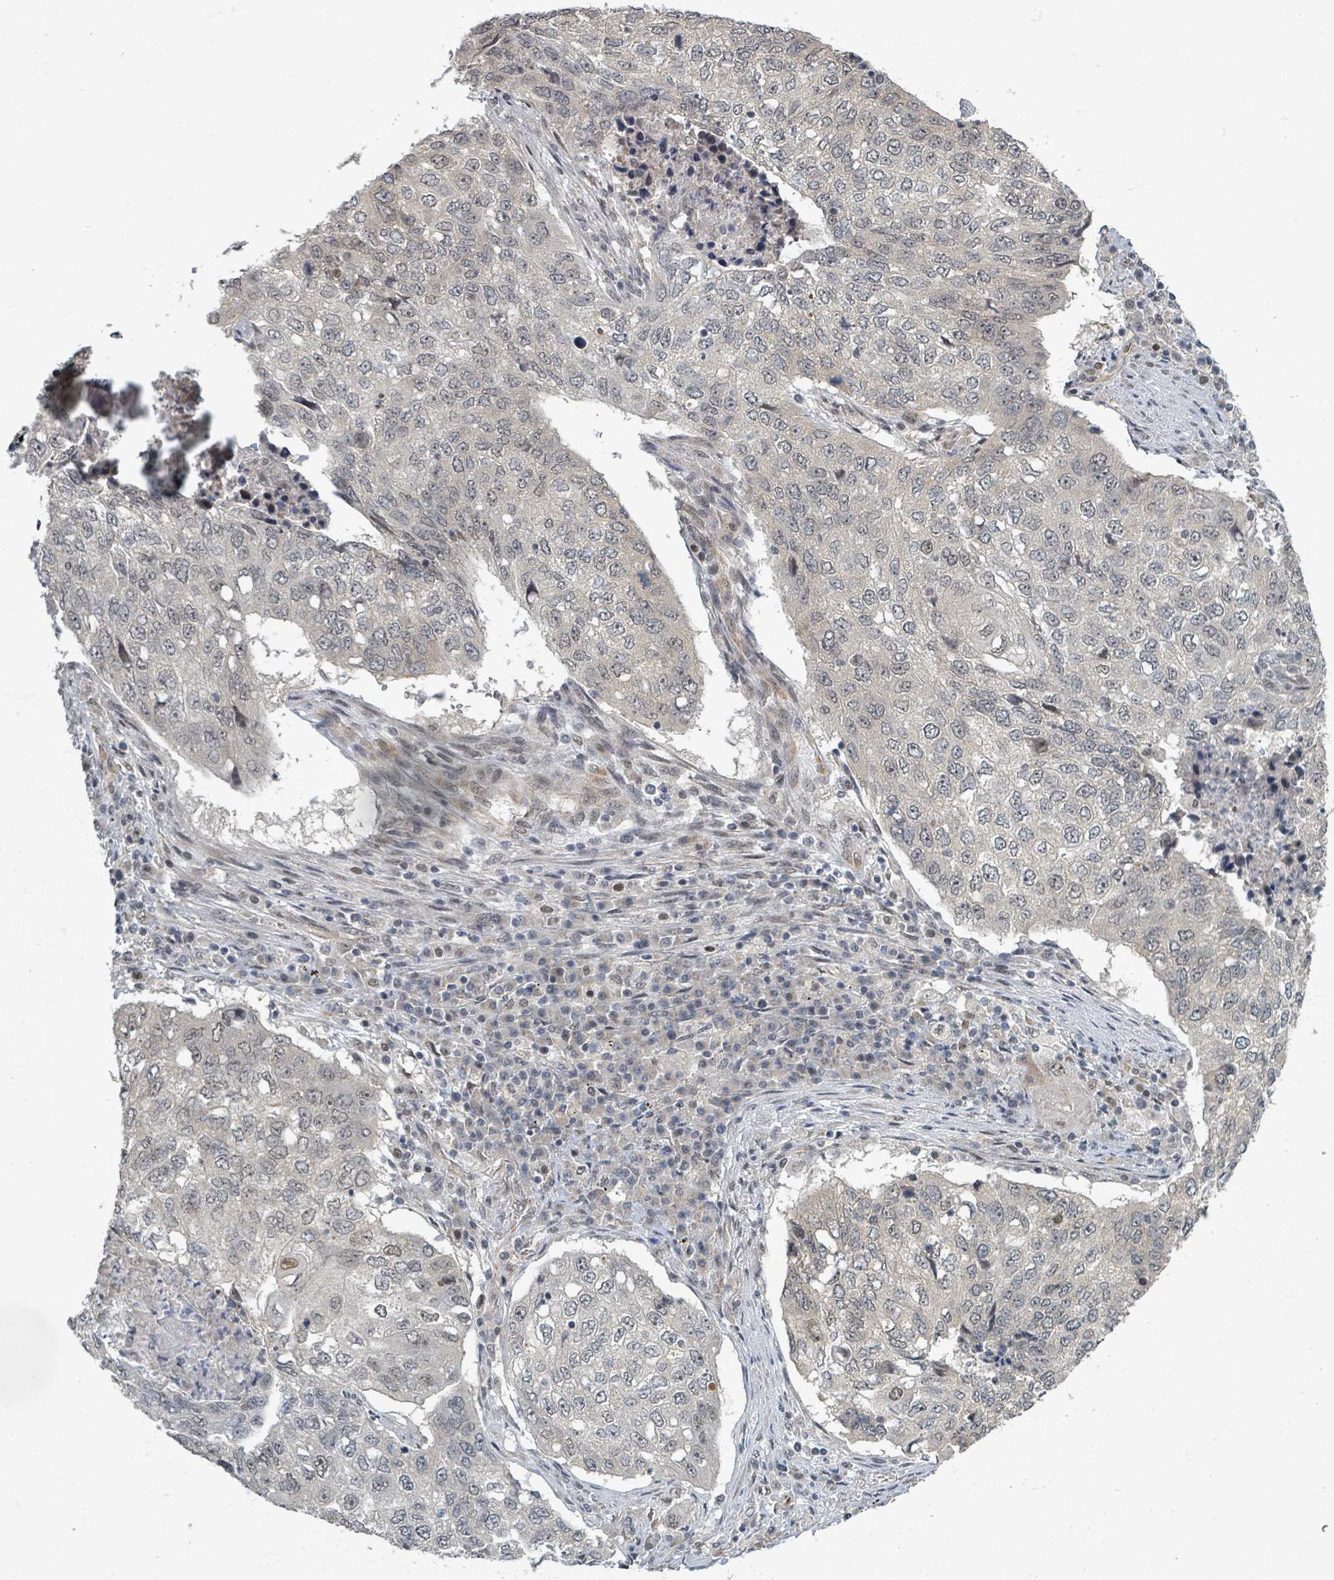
{"staining": {"intensity": "weak", "quantity": "25%-75%", "location": "nuclear"}, "tissue": "lung cancer", "cell_type": "Tumor cells", "image_type": "cancer", "snomed": [{"axis": "morphology", "description": "Squamous cell carcinoma, NOS"}, {"axis": "topography", "description": "Lung"}], "caption": "A low amount of weak nuclear staining is present in about 25%-75% of tumor cells in squamous cell carcinoma (lung) tissue.", "gene": "INTS15", "patient": {"sex": "female", "age": 63}}